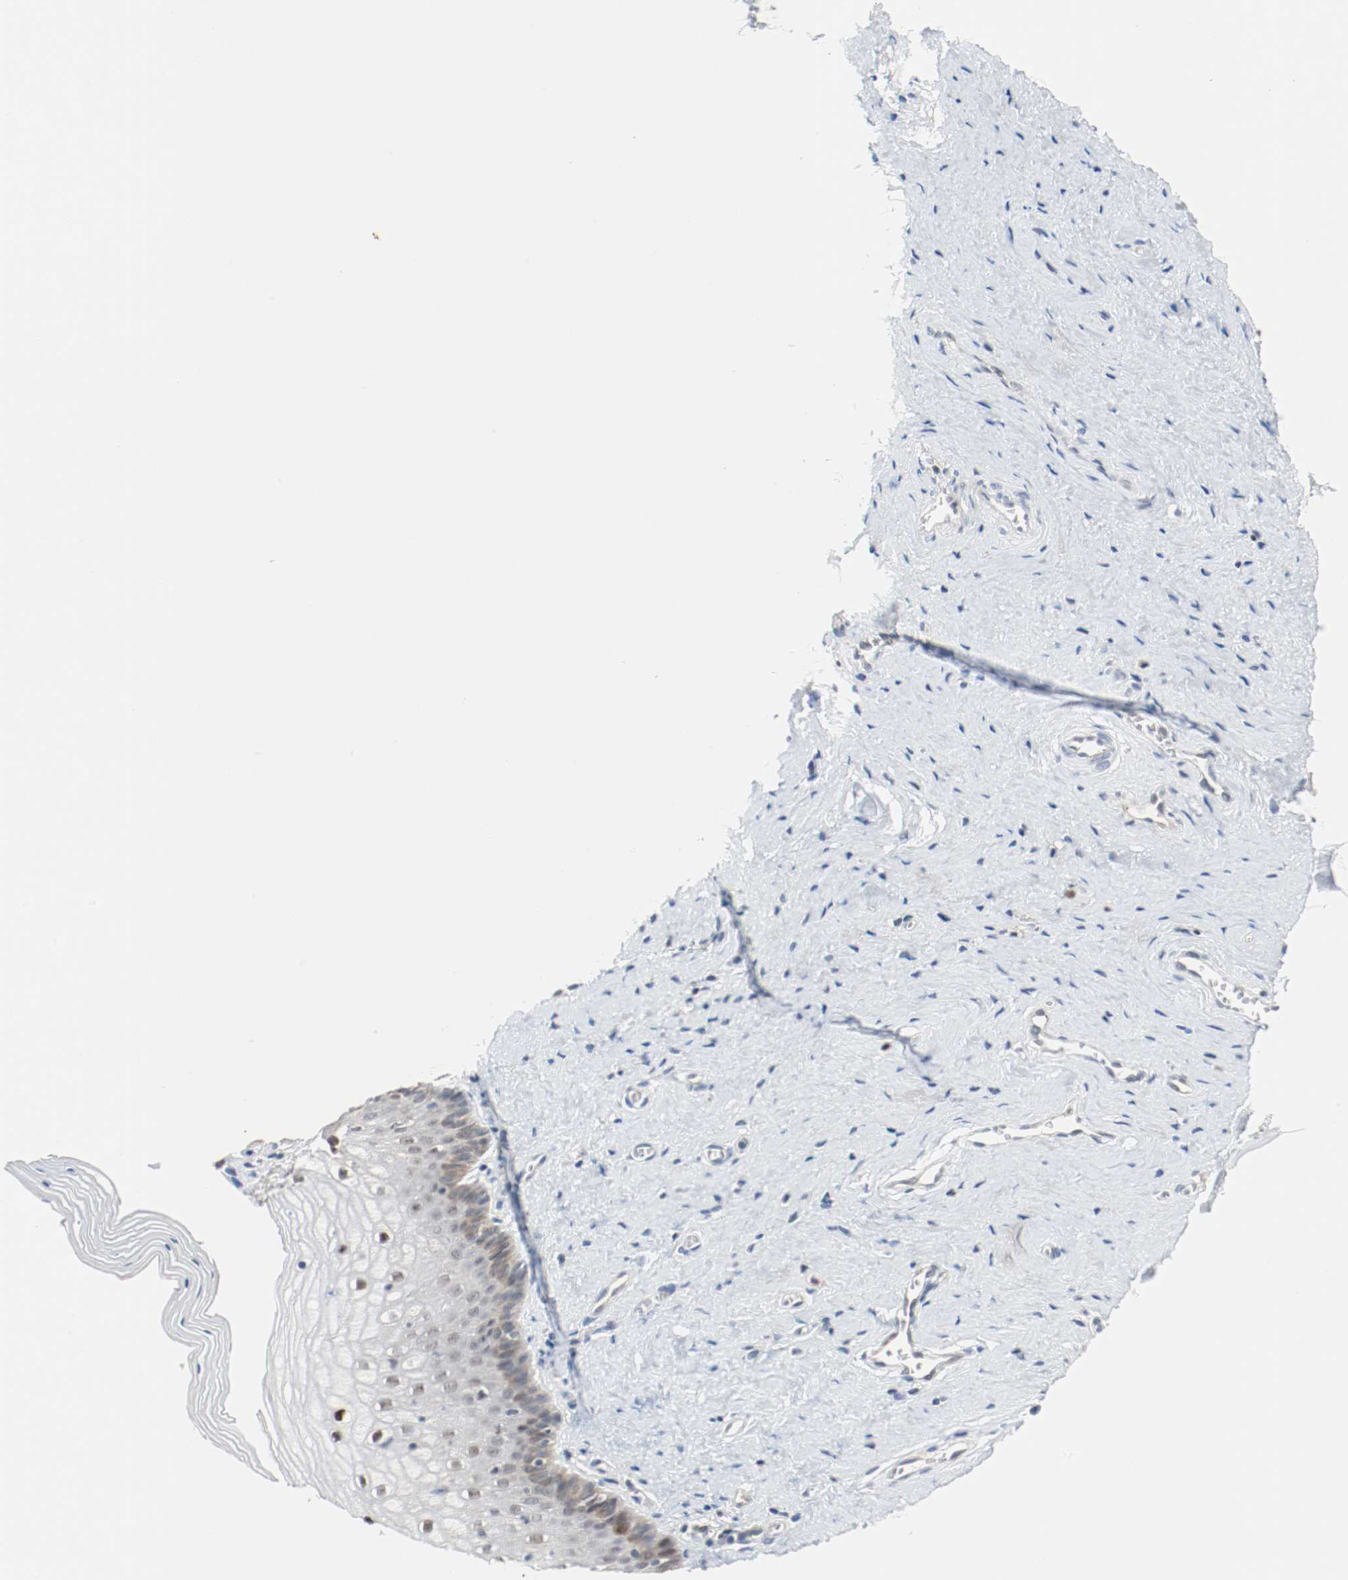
{"staining": {"intensity": "weak", "quantity": "25%-75%", "location": "nuclear"}, "tissue": "vagina", "cell_type": "Squamous epithelial cells", "image_type": "normal", "snomed": [{"axis": "morphology", "description": "Normal tissue, NOS"}, {"axis": "topography", "description": "Vagina"}], "caption": "Immunohistochemical staining of unremarkable vagina shows 25%-75% levels of weak nuclear protein positivity in about 25%-75% of squamous epithelial cells.", "gene": "ASH1L", "patient": {"sex": "female", "age": 46}}